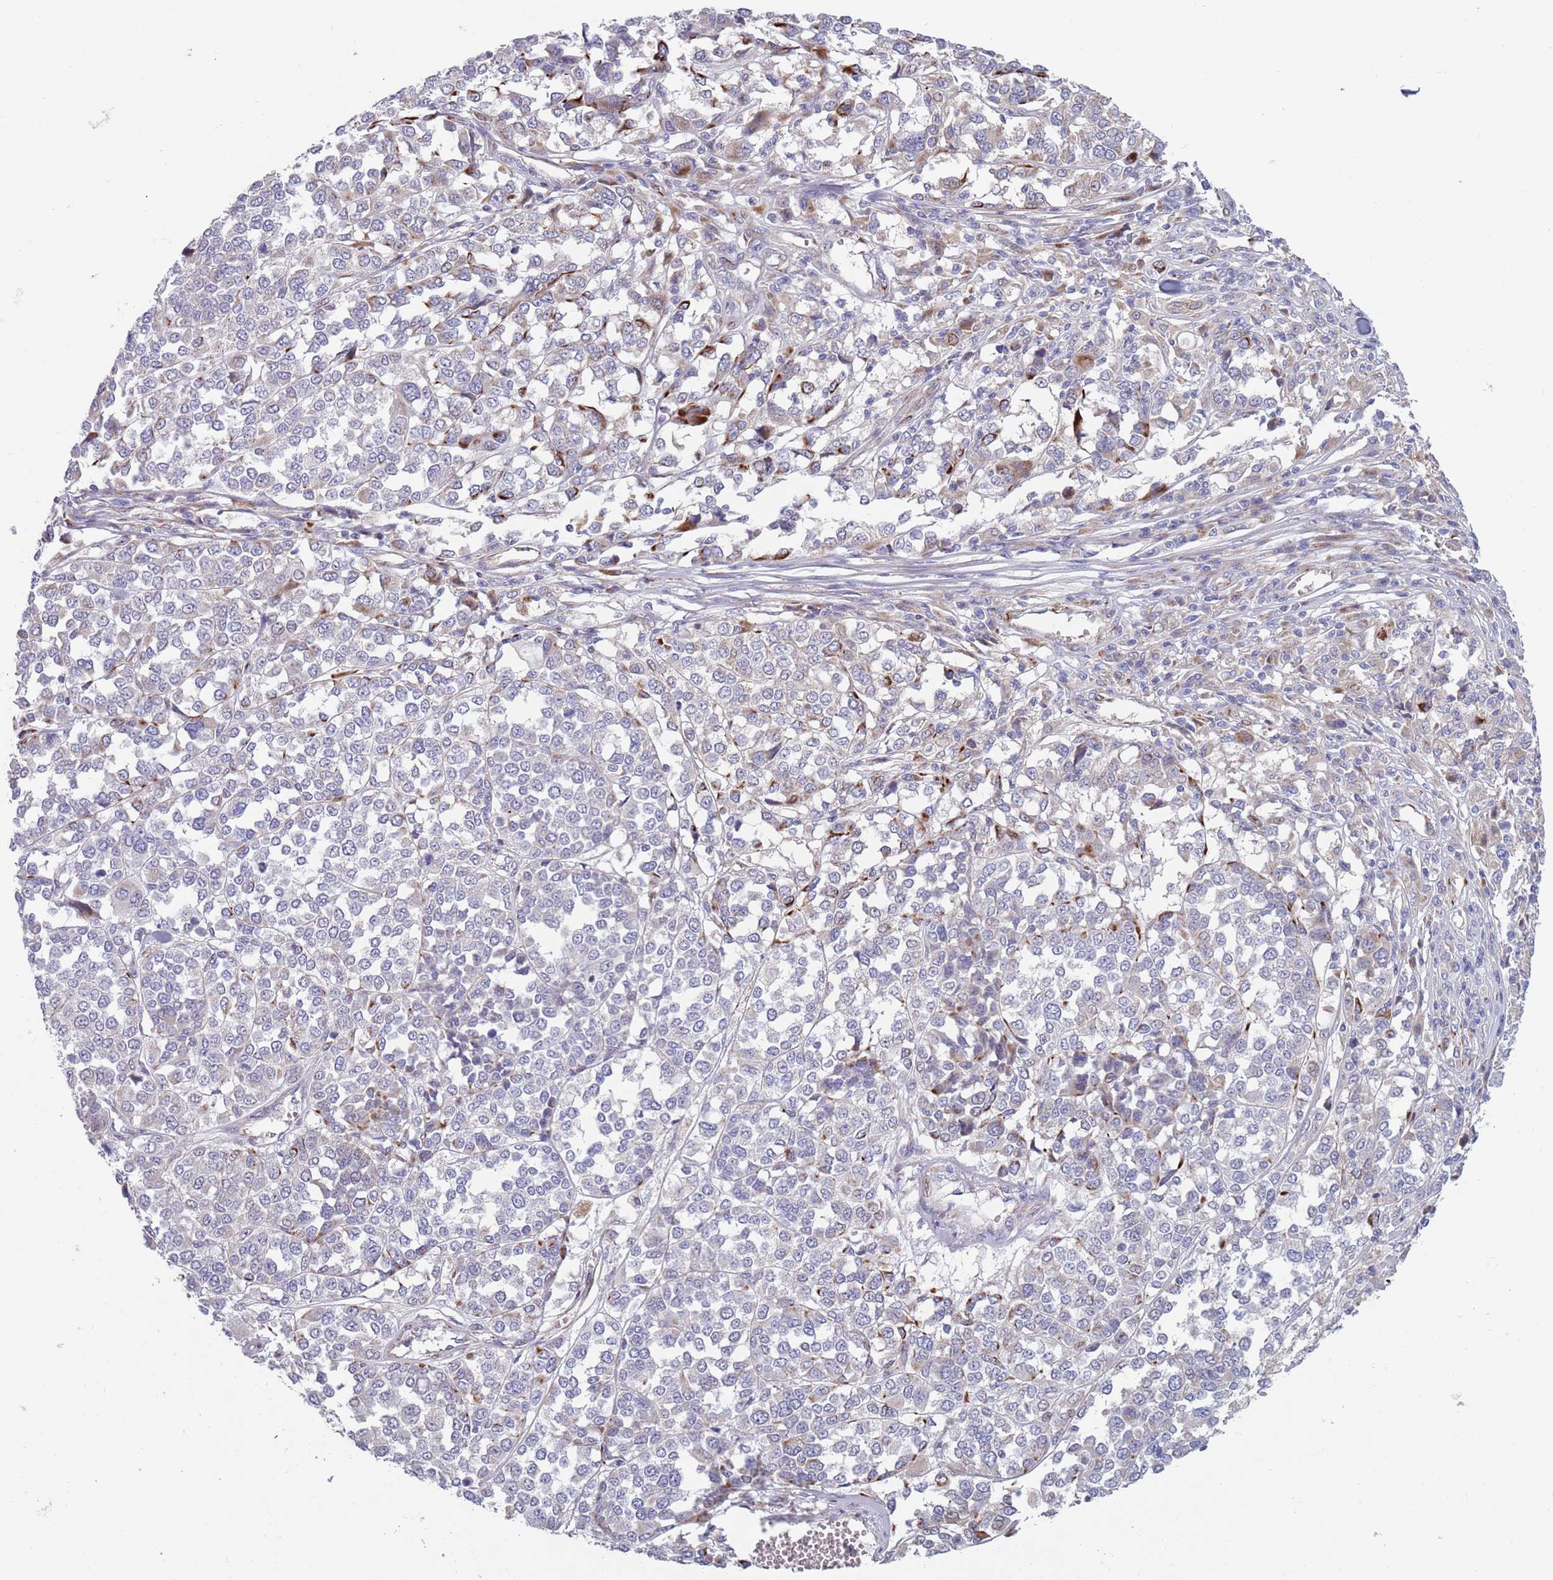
{"staining": {"intensity": "negative", "quantity": "none", "location": "none"}, "tissue": "melanoma", "cell_type": "Tumor cells", "image_type": "cancer", "snomed": [{"axis": "morphology", "description": "Malignant melanoma, Metastatic site"}, {"axis": "topography", "description": "Lymph node"}], "caption": "DAB (3,3'-diaminobenzidine) immunohistochemical staining of melanoma displays no significant staining in tumor cells. The staining was performed using DAB to visualize the protein expression in brown, while the nuclei were stained in blue with hematoxylin (Magnification: 20x).", "gene": "TYW1", "patient": {"sex": "male", "age": 44}}